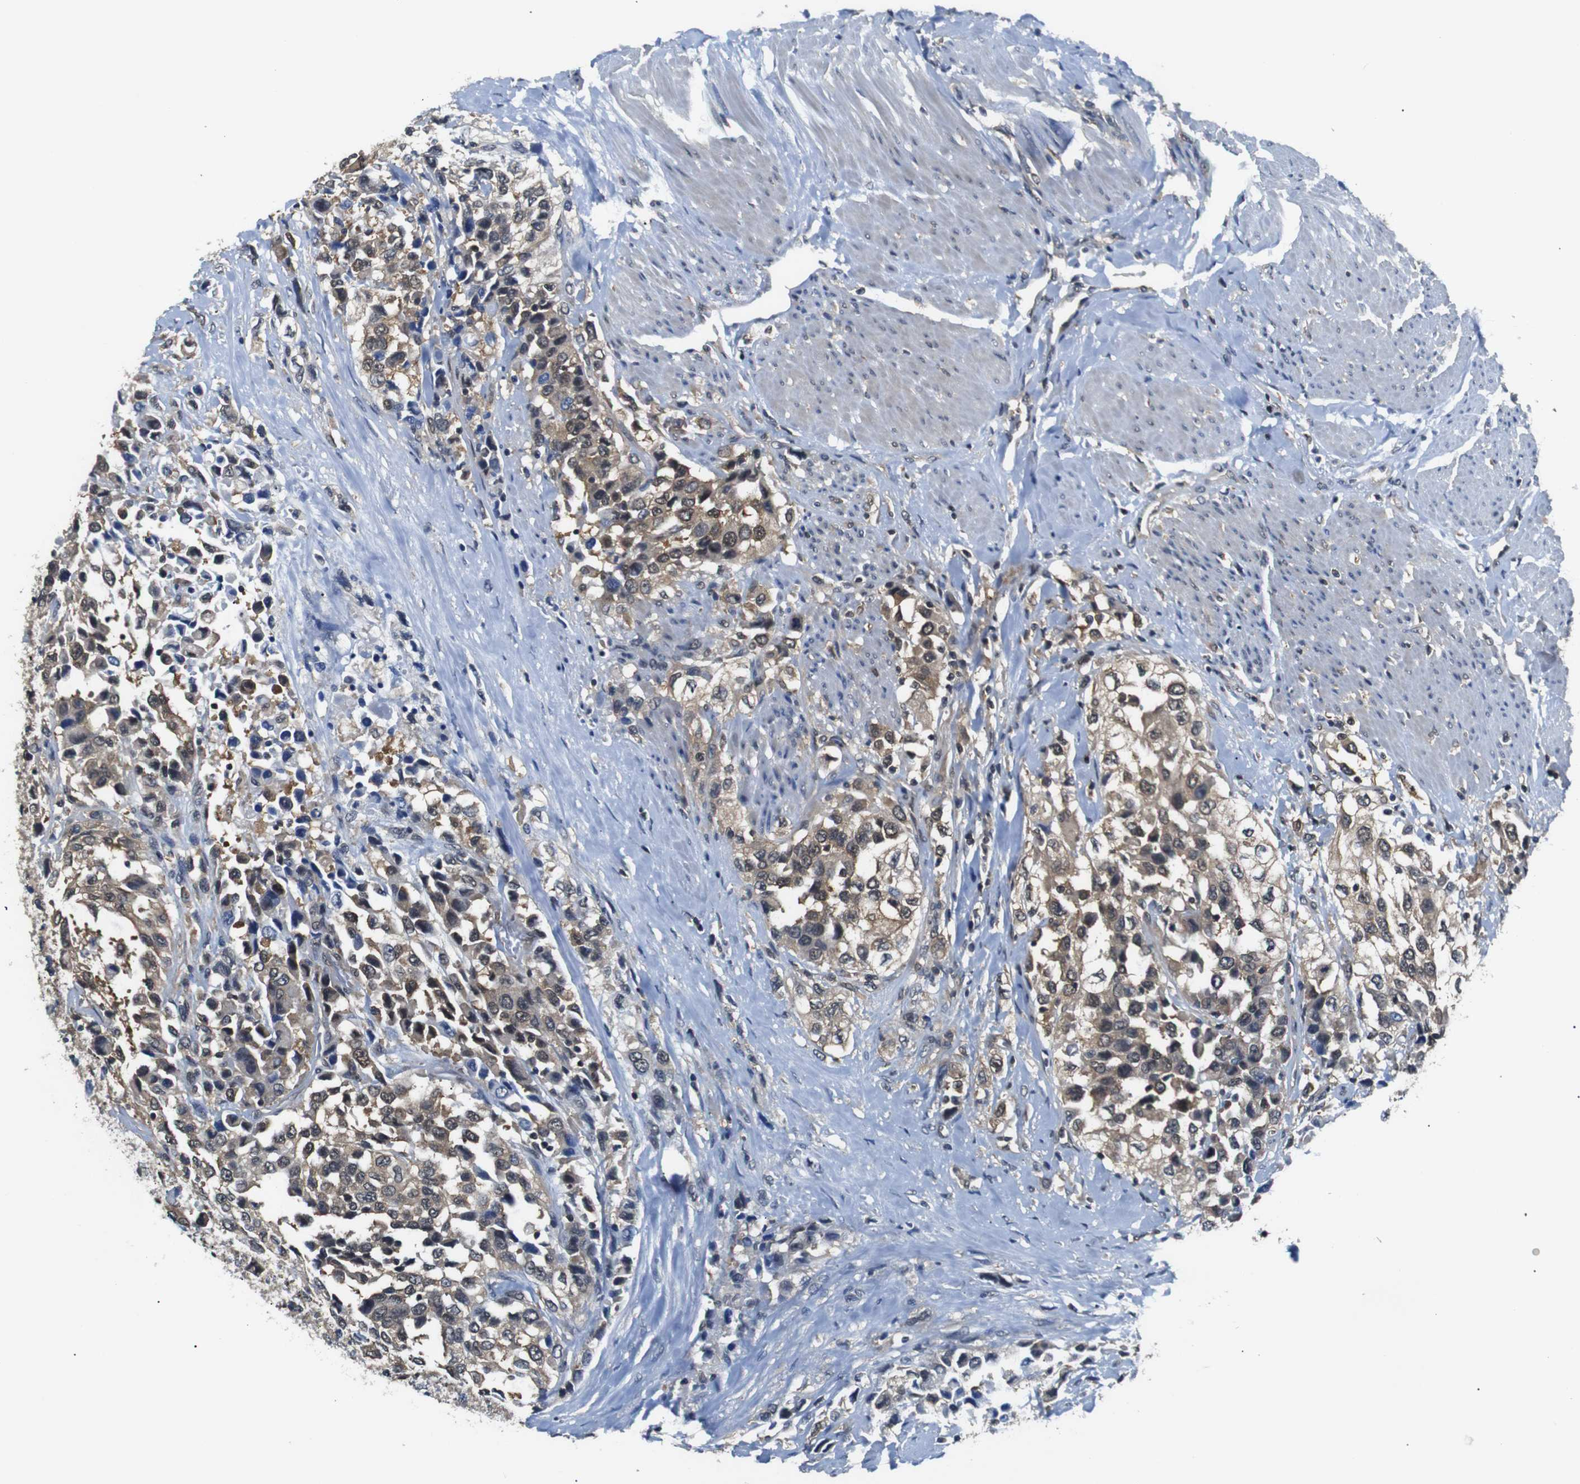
{"staining": {"intensity": "weak", "quantity": ">75%", "location": "cytoplasmic/membranous,nuclear"}, "tissue": "urothelial cancer", "cell_type": "Tumor cells", "image_type": "cancer", "snomed": [{"axis": "morphology", "description": "Urothelial carcinoma, High grade"}, {"axis": "topography", "description": "Urinary bladder"}], "caption": "Urothelial cancer stained for a protein (brown) exhibits weak cytoplasmic/membranous and nuclear positive positivity in approximately >75% of tumor cells.", "gene": "UBXN1", "patient": {"sex": "female", "age": 80}}